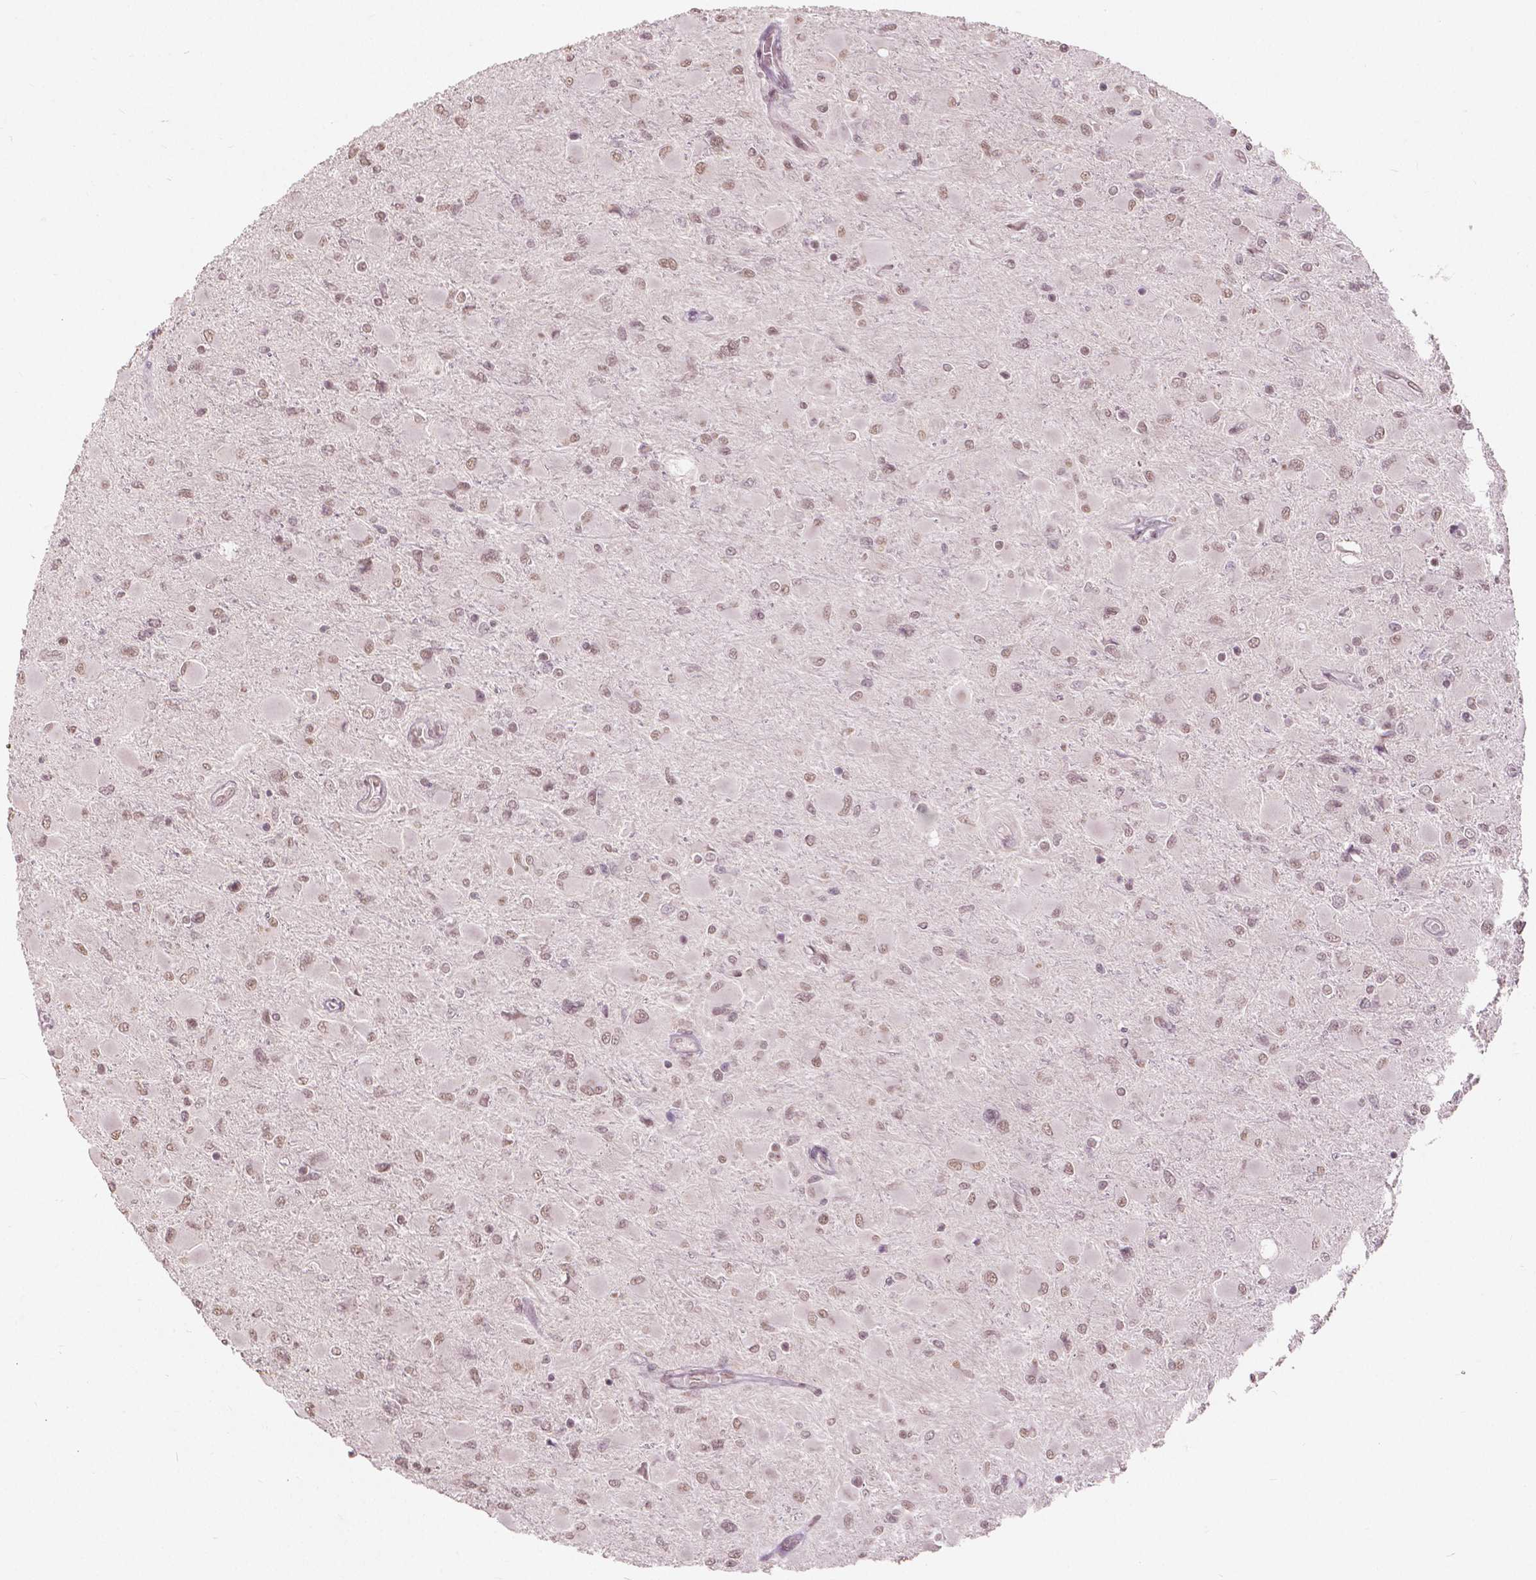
{"staining": {"intensity": "moderate", "quantity": ">75%", "location": "nuclear"}, "tissue": "glioma", "cell_type": "Tumor cells", "image_type": "cancer", "snomed": [{"axis": "morphology", "description": "Glioma, malignant, High grade"}, {"axis": "topography", "description": "Cerebral cortex"}], "caption": "Protein expression by immunohistochemistry (IHC) exhibits moderate nuclear expression in about >75% of tumor cells in glioma.", "gene": "HOXA10", "patient": {"sex": "female", "age": 36}}